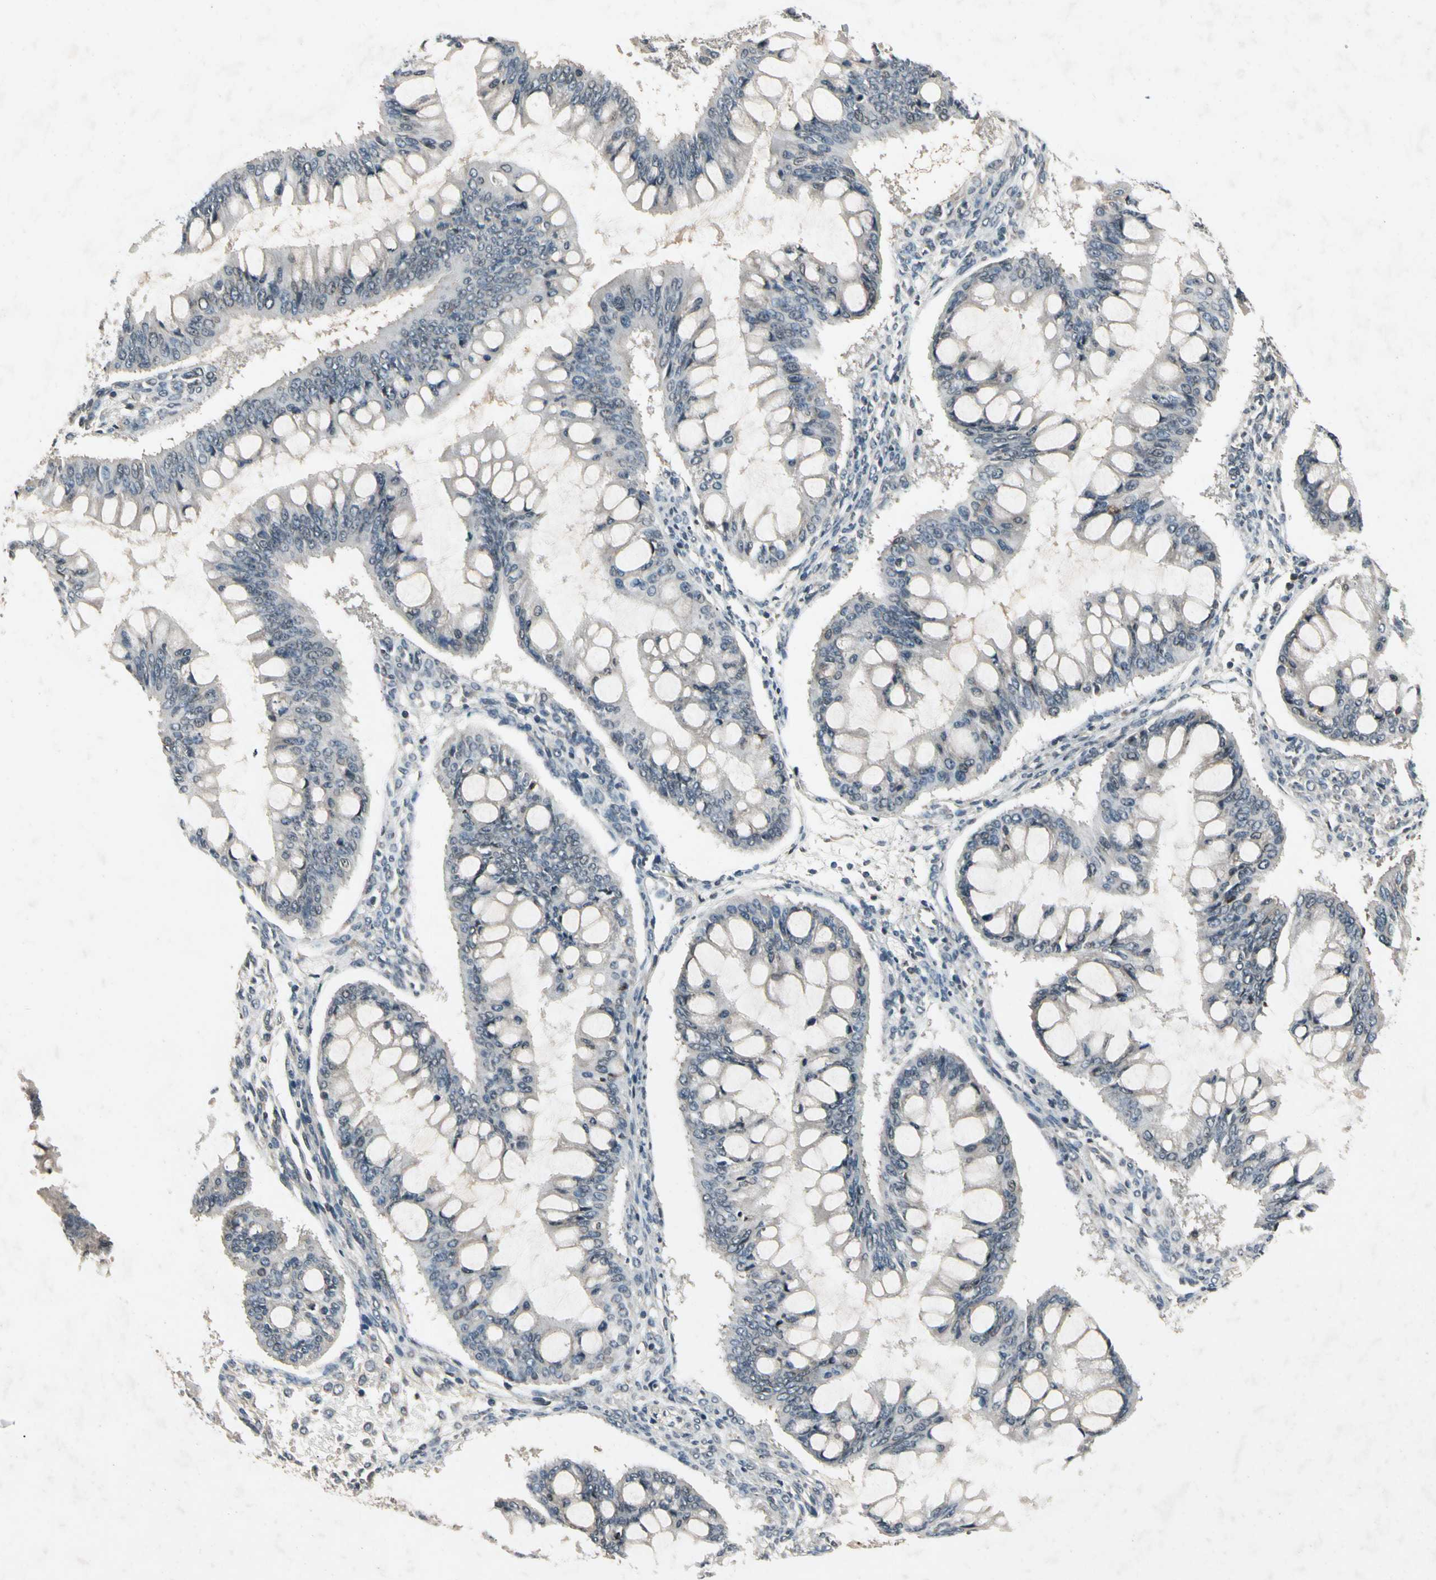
{"staining": {"intensity": "negative", "quantity": "none", "location": "none"}, "tissue": "ovarian cancer", "cell_type": "Tumor cells", "image_type": "cancer", "snomed": [{"axis": "morphology", "description": "Cystadenocarcinoma, mucinous, NOS"}, {"axis": "topography", "description": "Ovary"}], "caption": "A high-resolution image shows immunohistochemistry (IHC) staining of ovarian mucinous cystadenocarcinoma, which demonstrates no significant expression in tumor cells. (Brightfield microscopy of DAB (3,3'-diaminobenzidine) immunohistochemistry at high magnification).", "gene": "DPY19L3", "patient": {"sex": "female", "age": 73}}